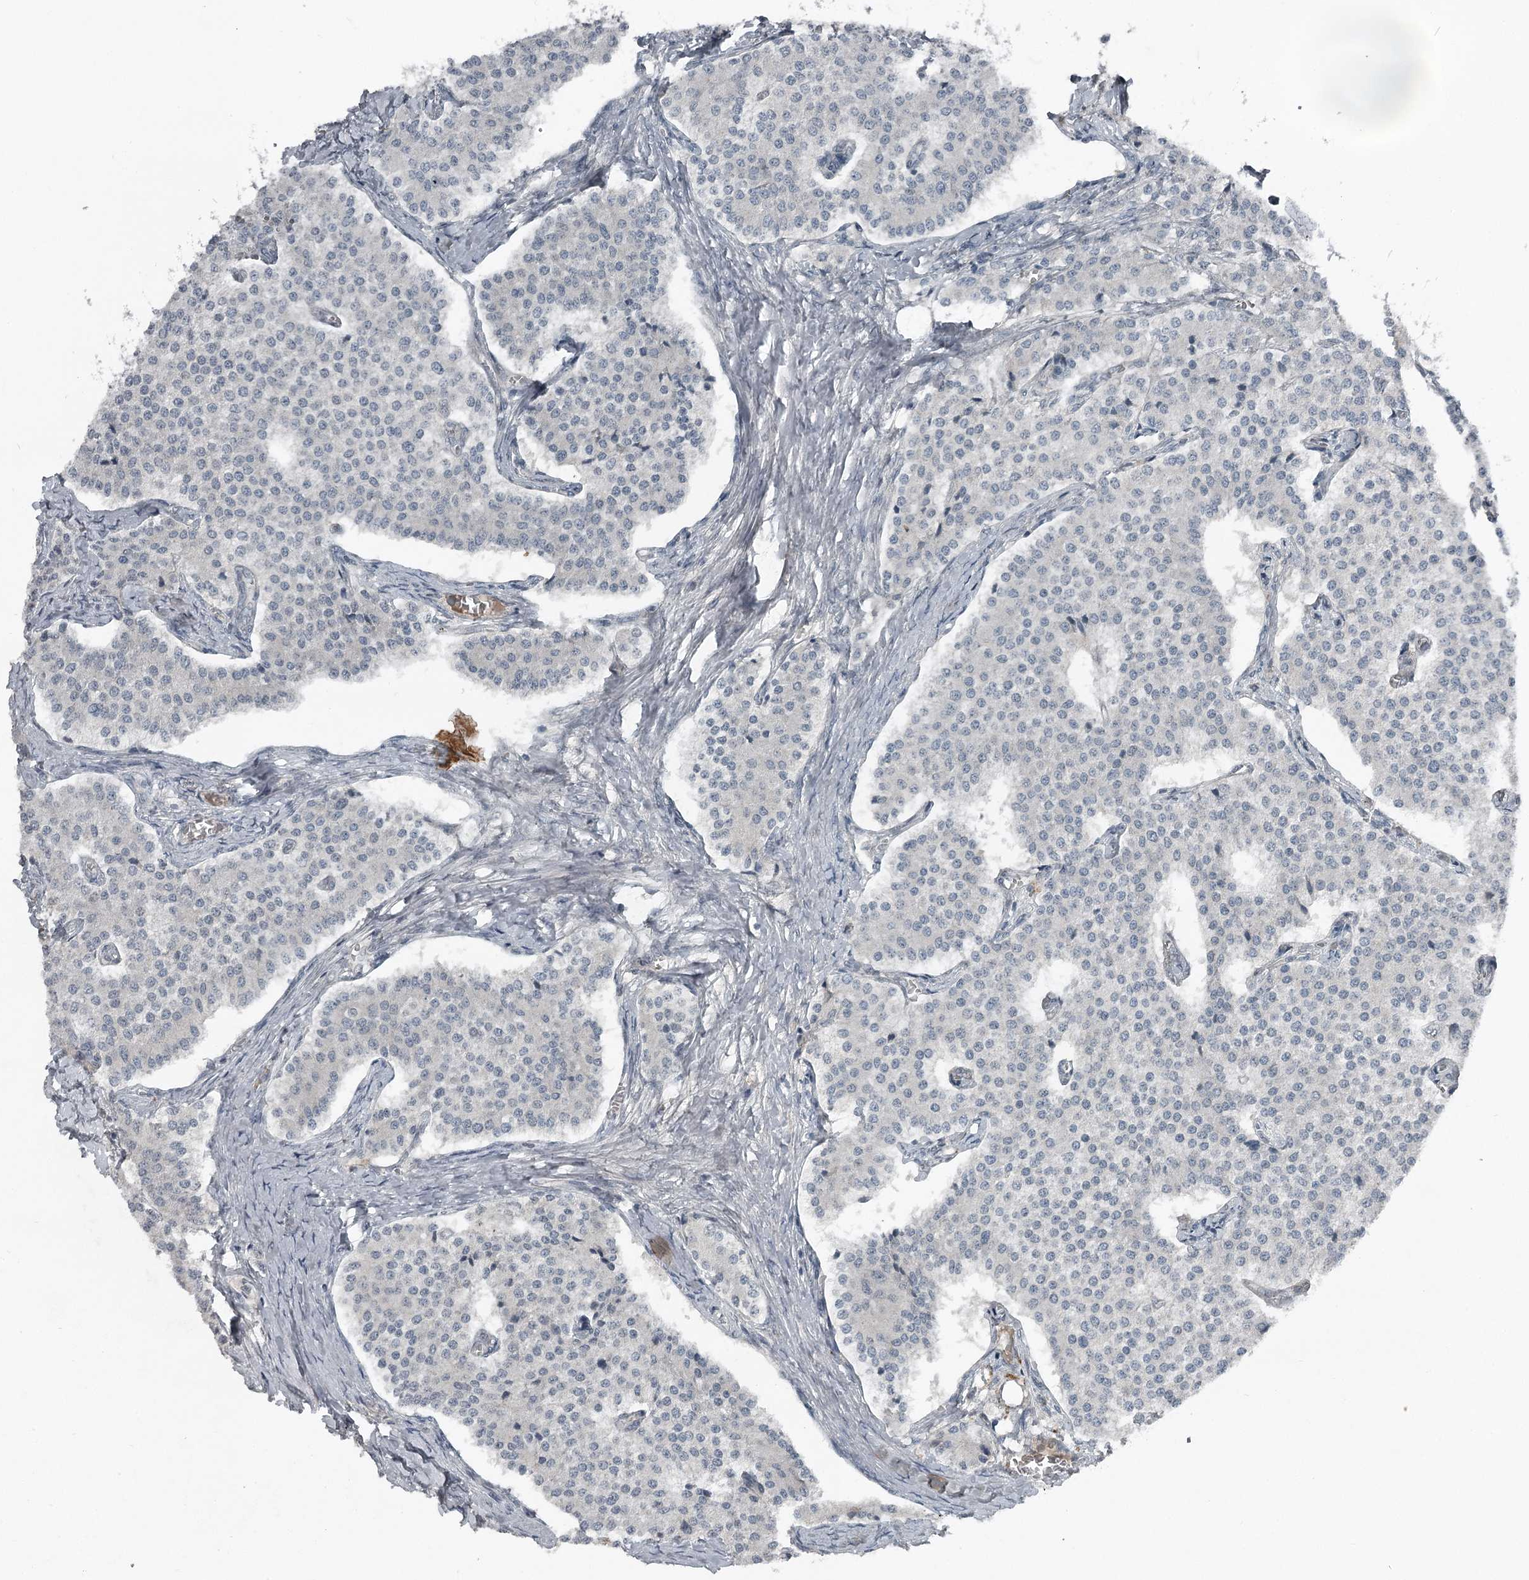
{"staining": {"intensity": "negative", "quantity": "none", "location": "none"}, "tissue": "carcinoid", "cell_type": "Tumor cells", "image_type": "cancer", "snomed": [{"axis": "morphology", "description": "Carcinoid, malignant, NOS"}, {"axis": "topography", "description": "Colon"}], "caption": "Immunohistochemistry (IHC) histopathology image of human carcinoid stained for a protein (brown), which shows no positivity in tumor cells.", "gene": "SLC39A8", "patient": {"sex": "female", "age": 52}}